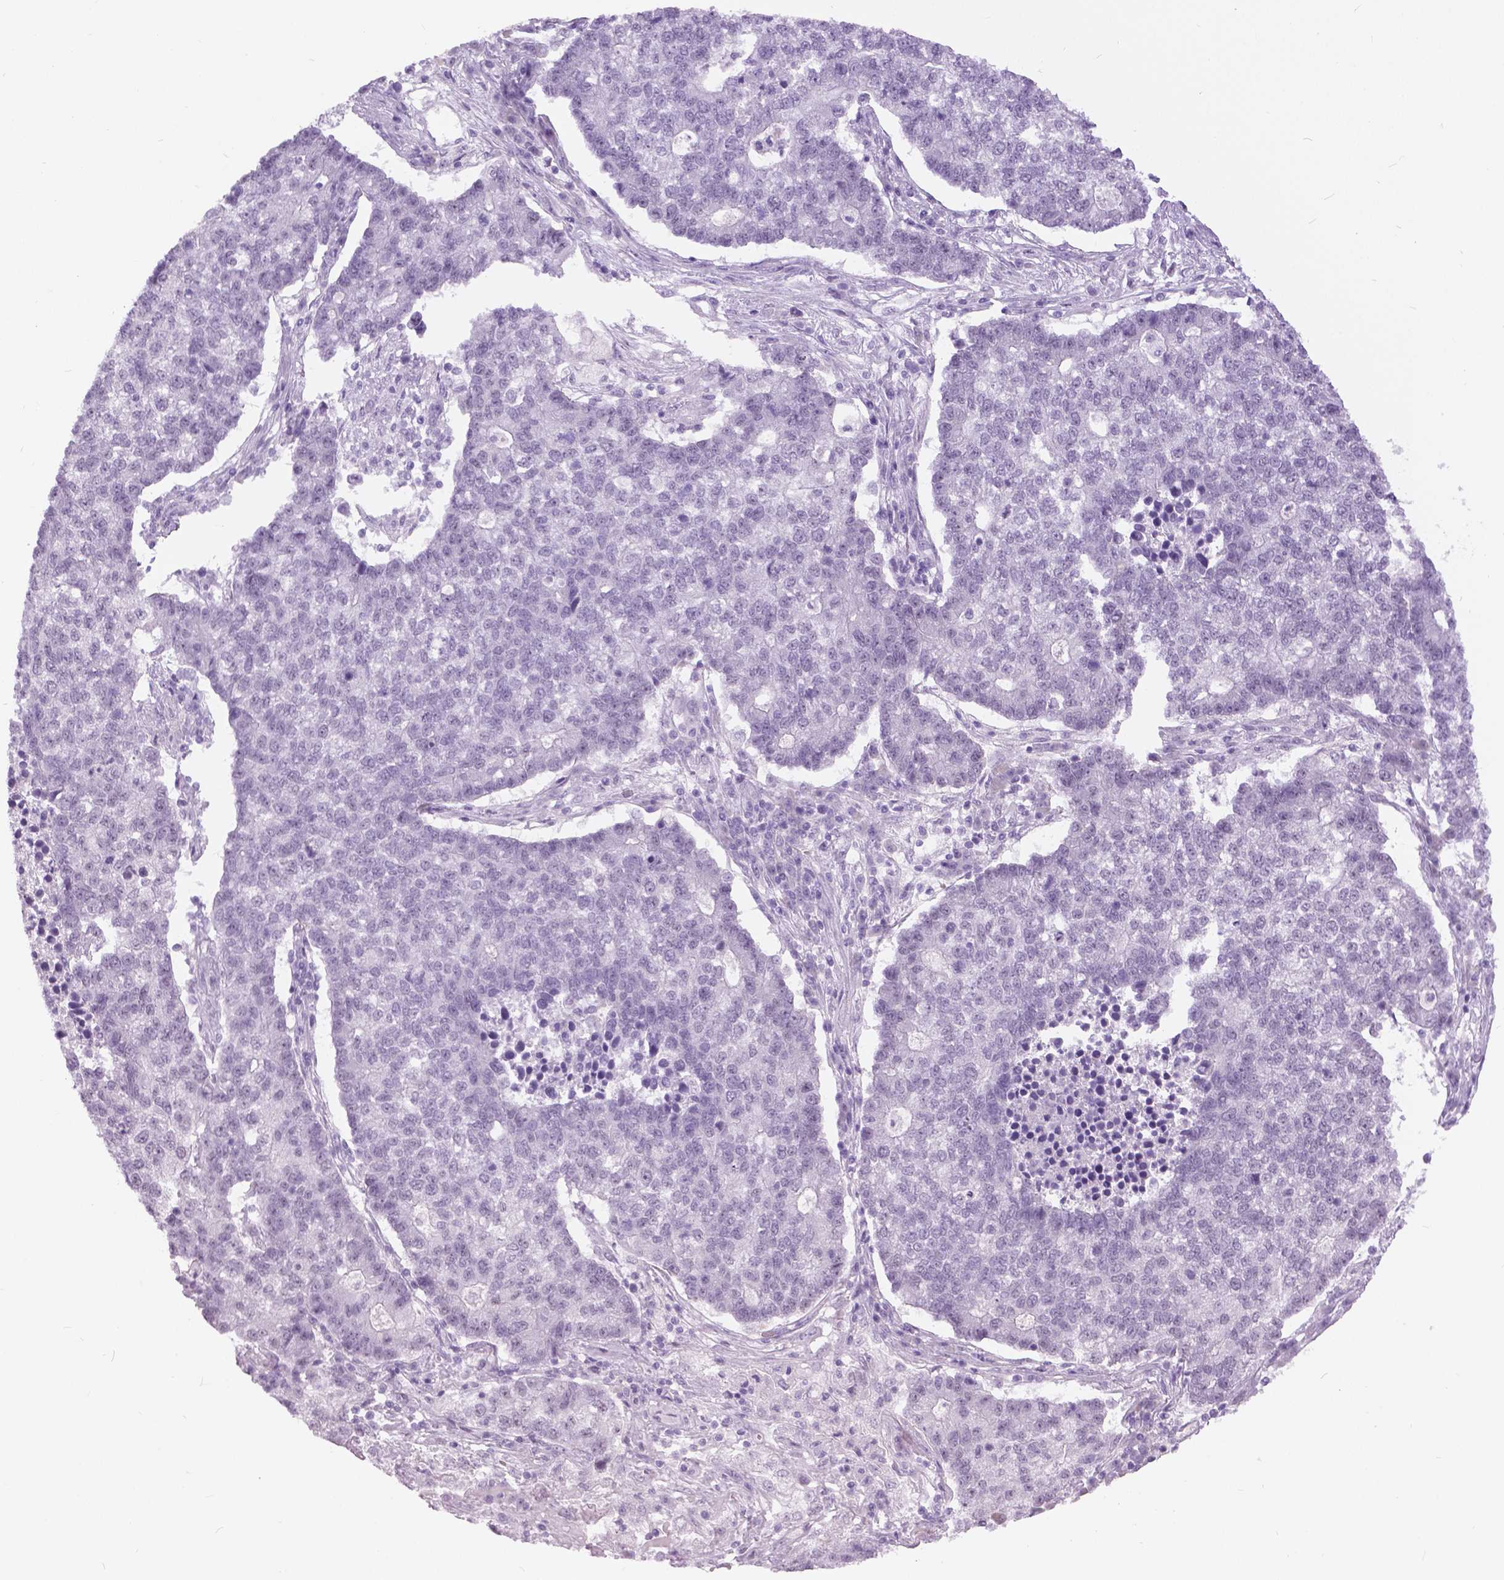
{"staining": {"intensity": "negative", "quantity": "none", "location": "none"}, "tissue": "lung cancer", "cell_type": "Tumor cells", "image_type": "cancer", "snomed": [{"axis": "morphology", "description": "Adenocarcinoma, NOS"}, {"axis": "topography", "description": "Lung"}], "caption": "High power microscopy micrograph of an IHC histopathology image of lung cancer (adenocarcinoma), revealing no significant staining in tumor cells.", "gene": "MYOM1", "patient": {"sex": "male", "age": 57}}